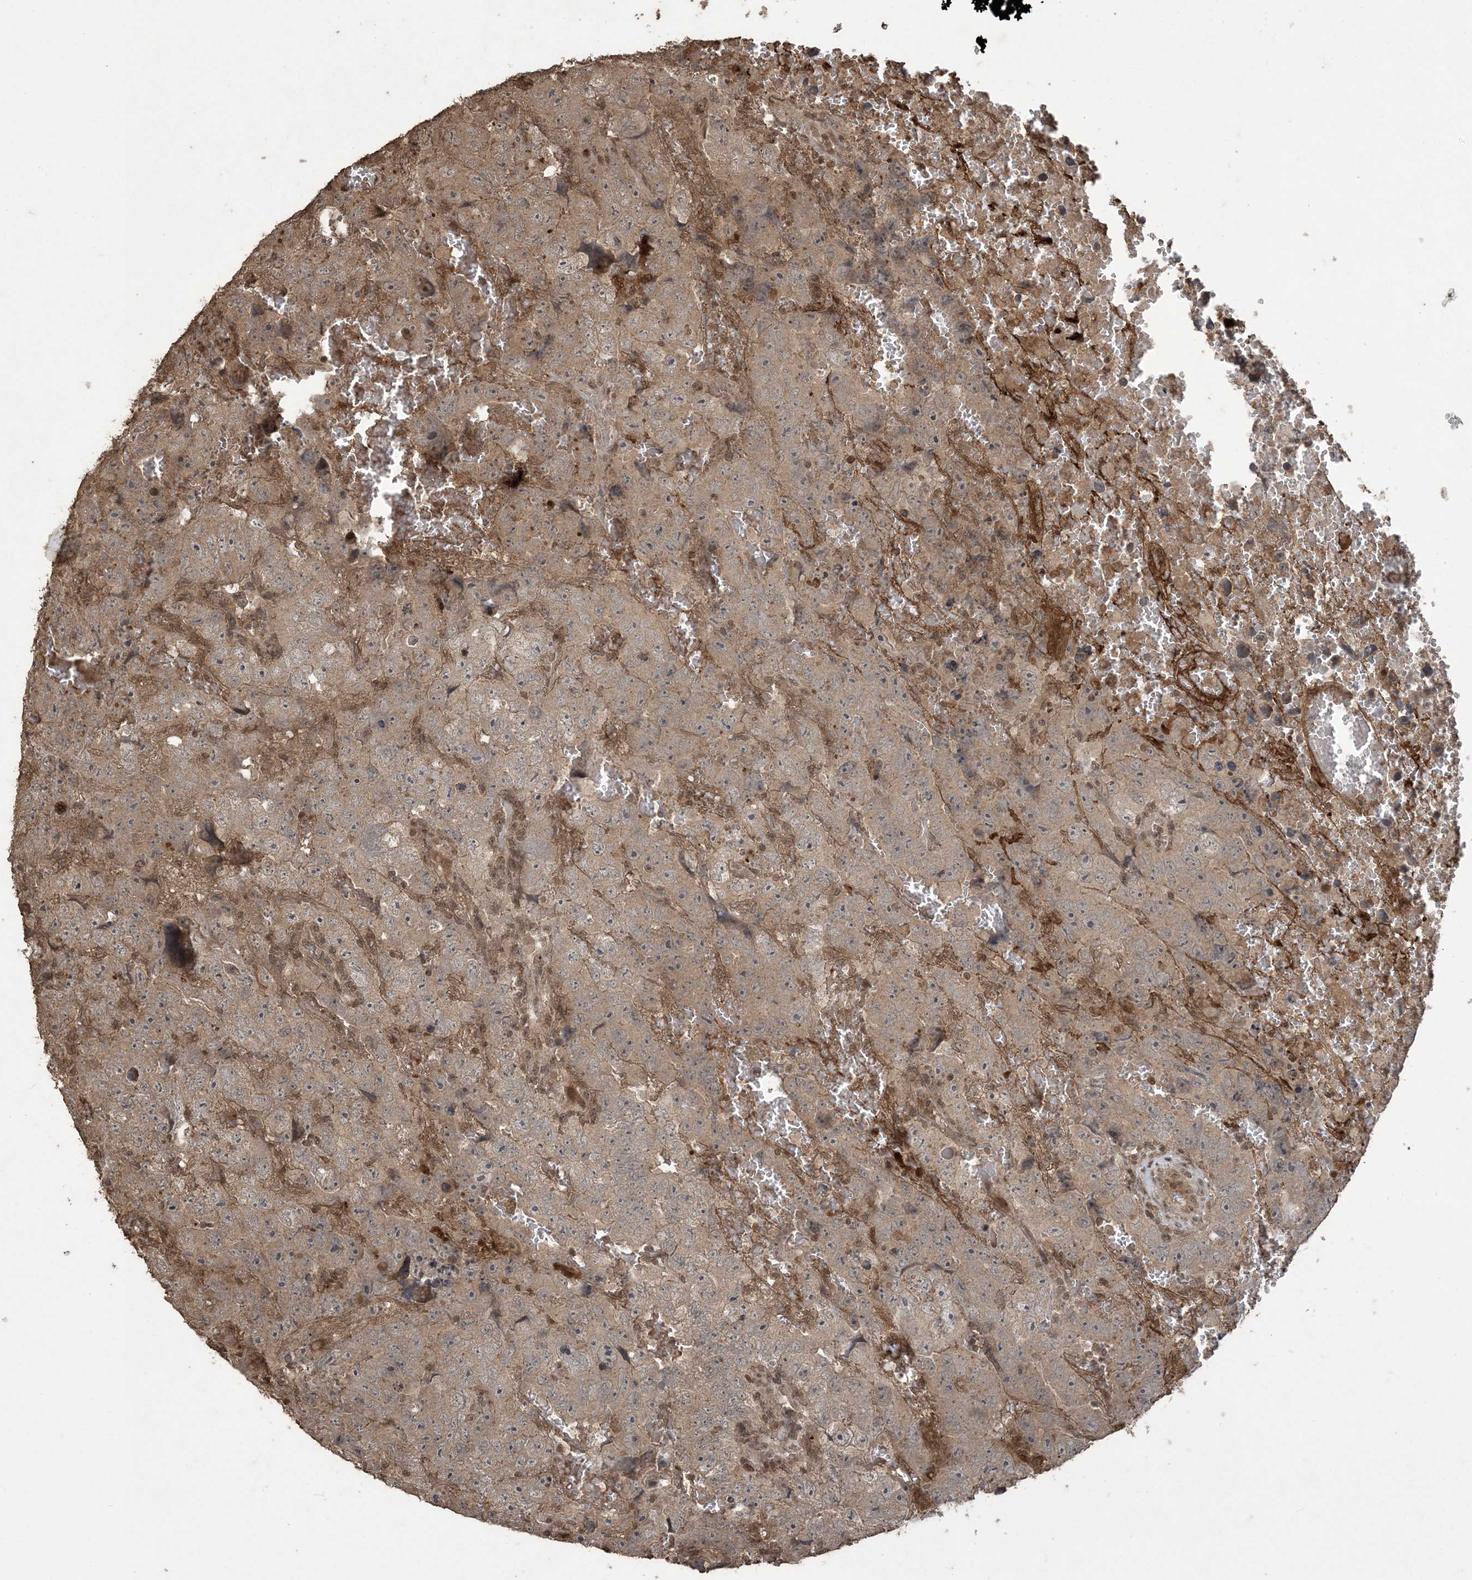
{"staining": {"intensity": "moderate", "quantity": ">75%", "location": "cytoplasmic/membranous"}, "tissue": "testis cancer", "cell_type": "Tumor cells", "image_type": "cancer", "snomed": [{"axis": "morphology", "description": "Carcinoma, Embryonal, NOS"}, {"axis": "topography", "description": "Testis"}], "caption": "The photomicrograph reveals staining of embryonal carcinoma (testis), revealing moderate cytoplasmic/membranous protein positivity (brown color) within tumor cells.", "gene": "EFCAB8", "patient": {"sex": "male", "age": 45}}